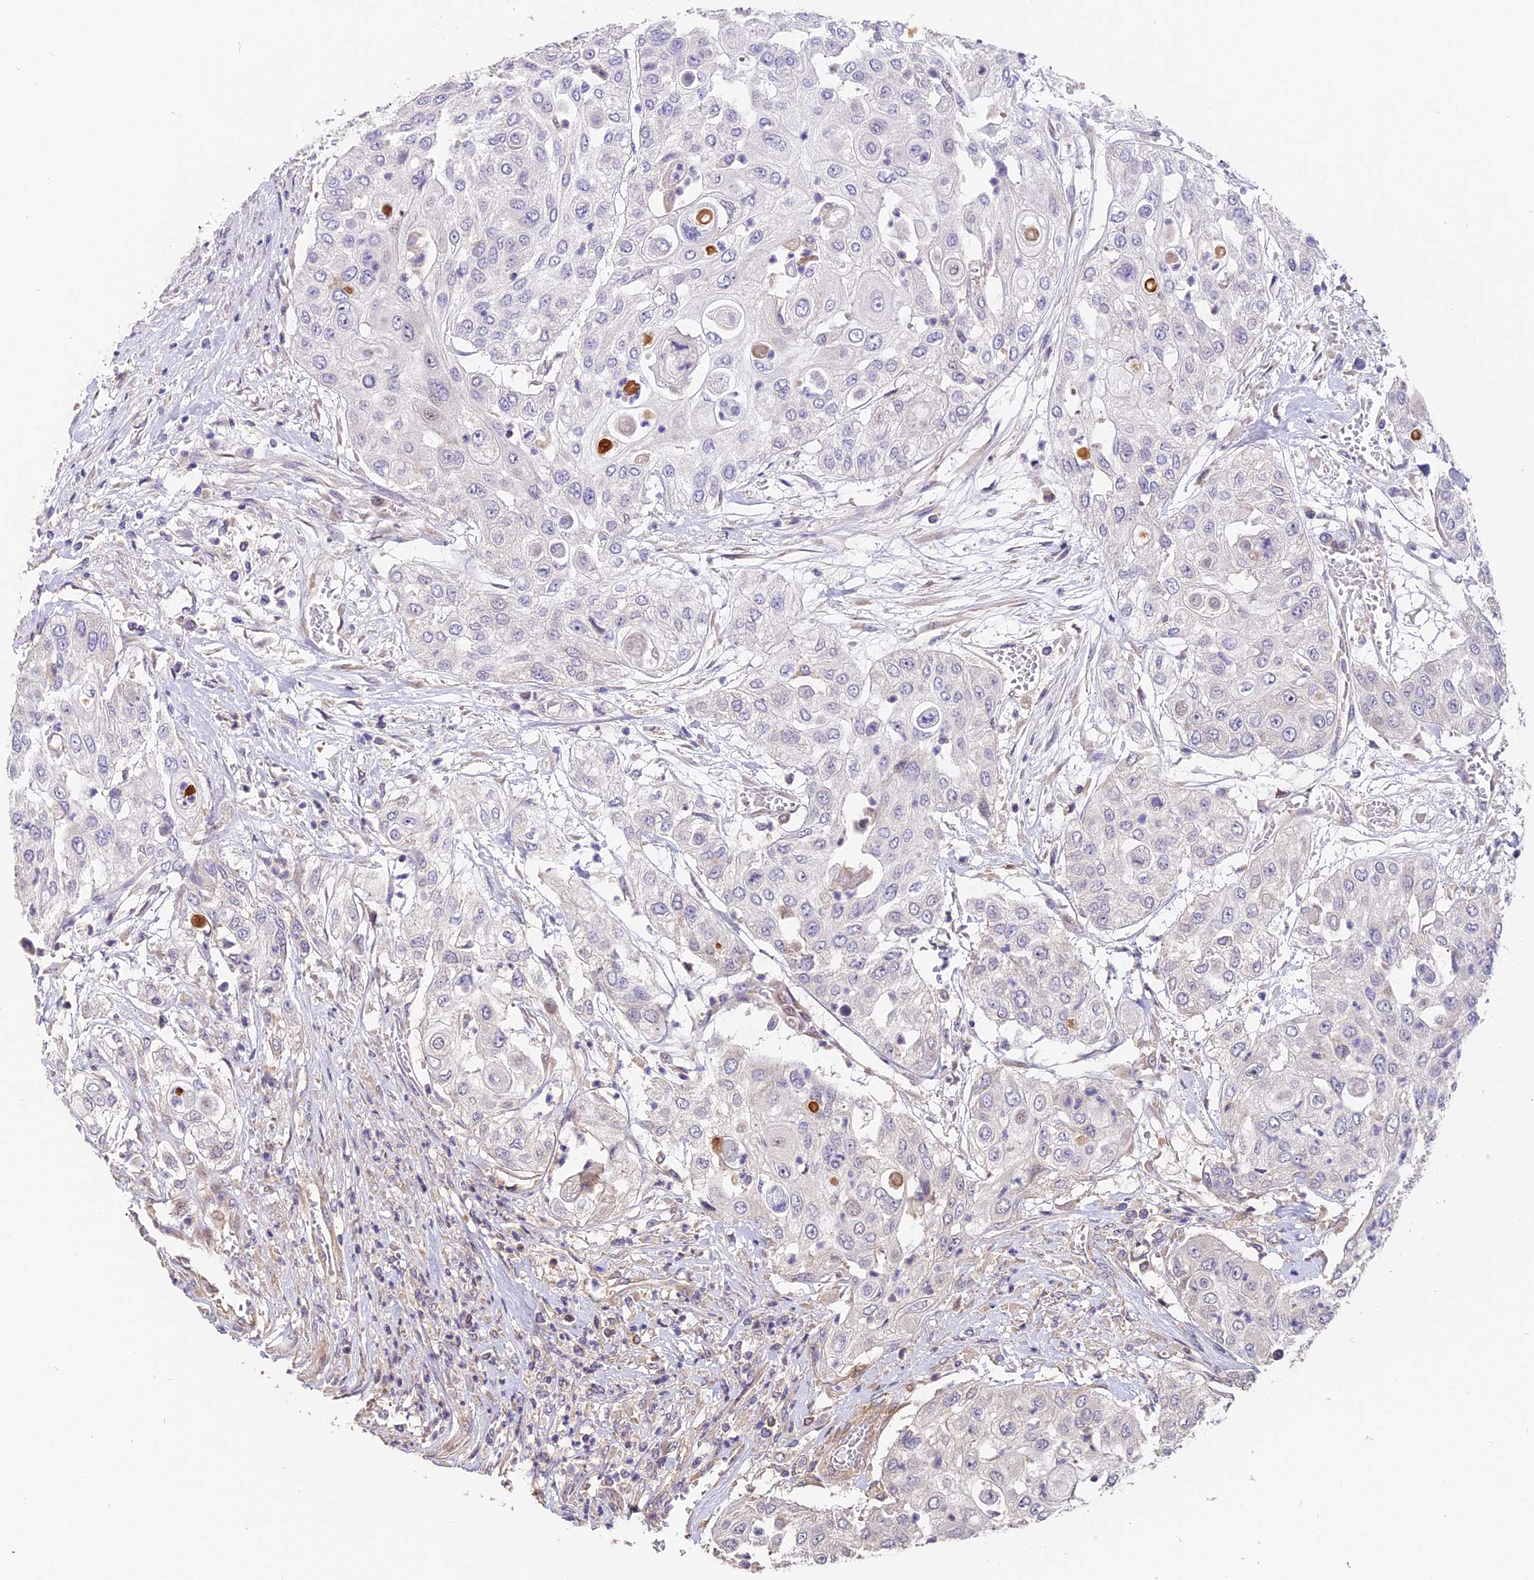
{"staining": {"intensity": "negative", "quantity": "none", "location": "none"}, "tissue": "urothelial cancer", "cell_type": "Tumor cells", "image_type": "cancer", "snomed": [{"axis": "morphology", "description": "Urothelial carcinoma, High grade"}, {"axis": "topography", "description": "Urinary bladder"}], "caption": "A photomicrograph of human urothelial cancer is negative for staining in tumor cells.", "gene": "ARHGAP17", "patient": {"sex": "female", "age": 79}}